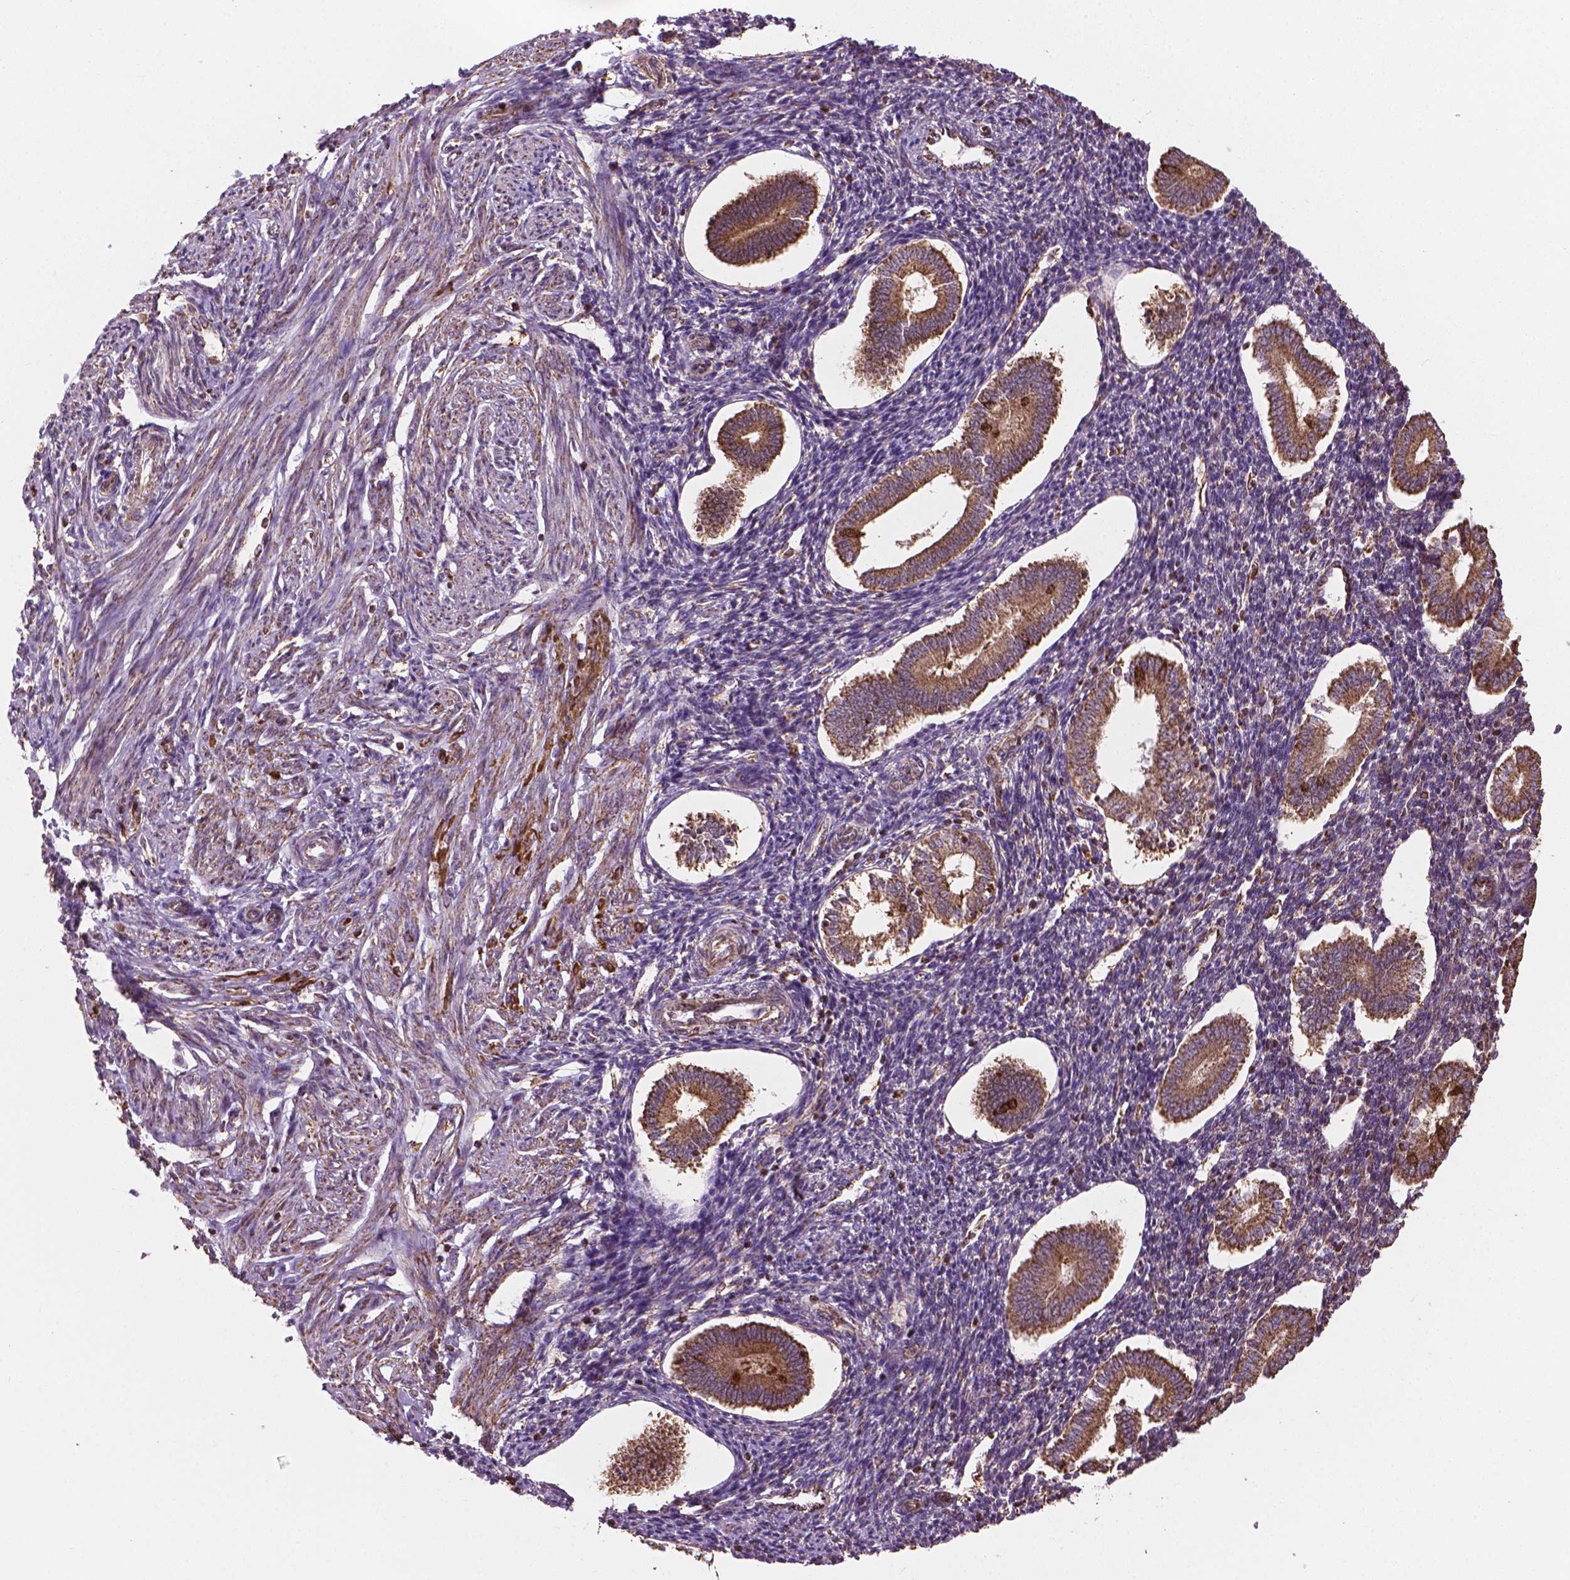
{"staining": {"intensity": "weak", "quantity": ">75%", "location": "cytoplasmic/membranous"}, "tissue": "endometrium", "cell_type": "Cells in endometrial stroma", "image_type": "normal", "snomed": [{"axis": "morphology", "description": "Normal tissue, NOS"}, {"axis": "topography", "description": "Endometrium"}], "caption": "Weak cytoplasmic/membranous positivity for a protein is identified in approximately >75% of cells in endometrial stroma of benign endometrium using immunohistochemistry (IHC).", "gene": "HS3ST3A1", "patient": {"sex": "female", "age": 40}}